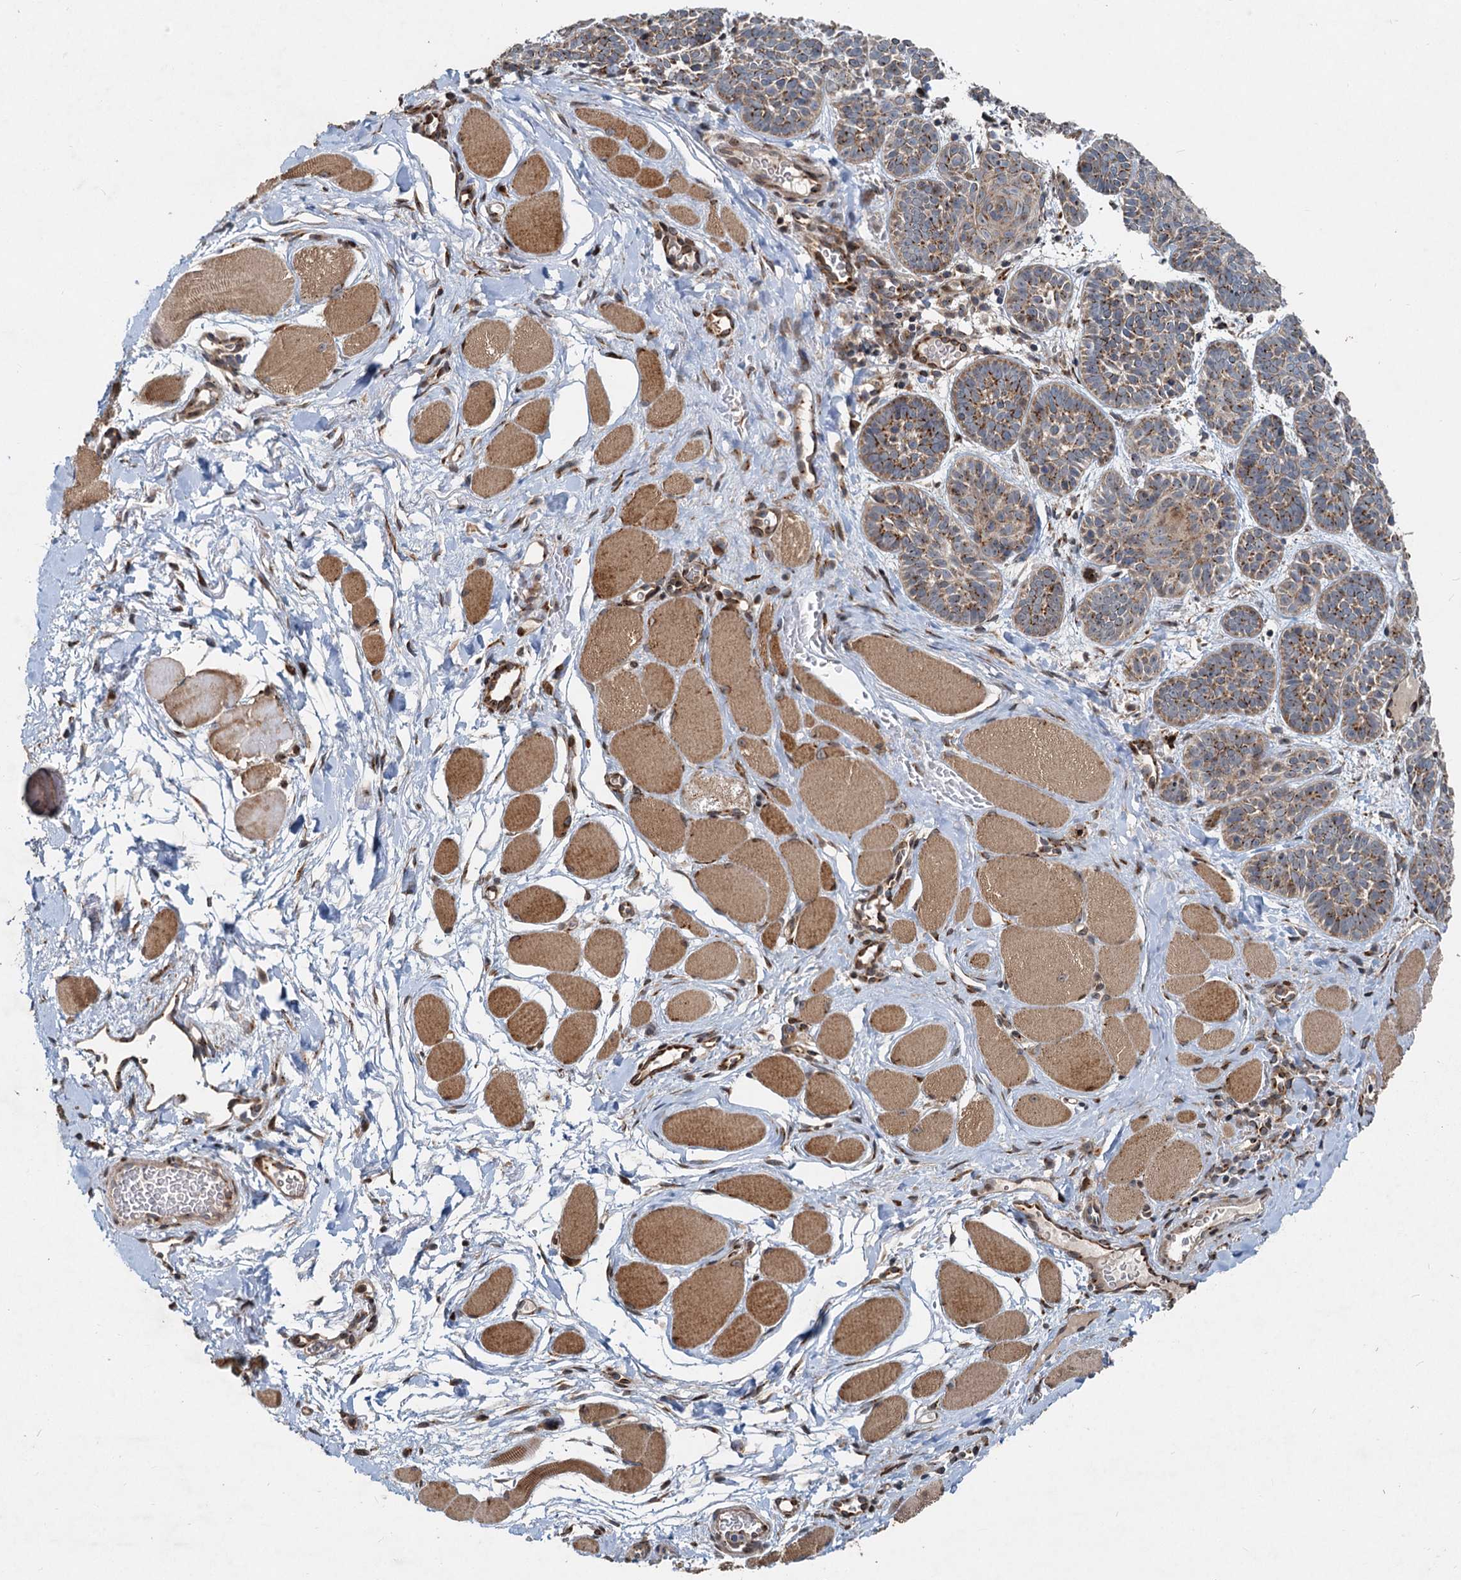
{"staining": {"intensity": "moderate", "quantity": "25%-75%", "location": "cytoplasmic/membranous"}, "tissue": "skin cancer", "cell_type": "Tumor cells", "image_type": "cancer", "snomed": [{"axis": "morphology", "description": "Basal cell carcinoma"}, {"axis": "topography", "description": "Skin"}], "caption": "DAB (3,3'-diaminobenzidine) immunohistochemical staining of skin cancer exhibits moderate cytoplasmic/membranous protein staining in approximately 25%-75% of tumor cells. (IHC, brightfield microscopy, high magnification).", "gene": "CEP68", "patient": {"sex": "male", "age": 85}}